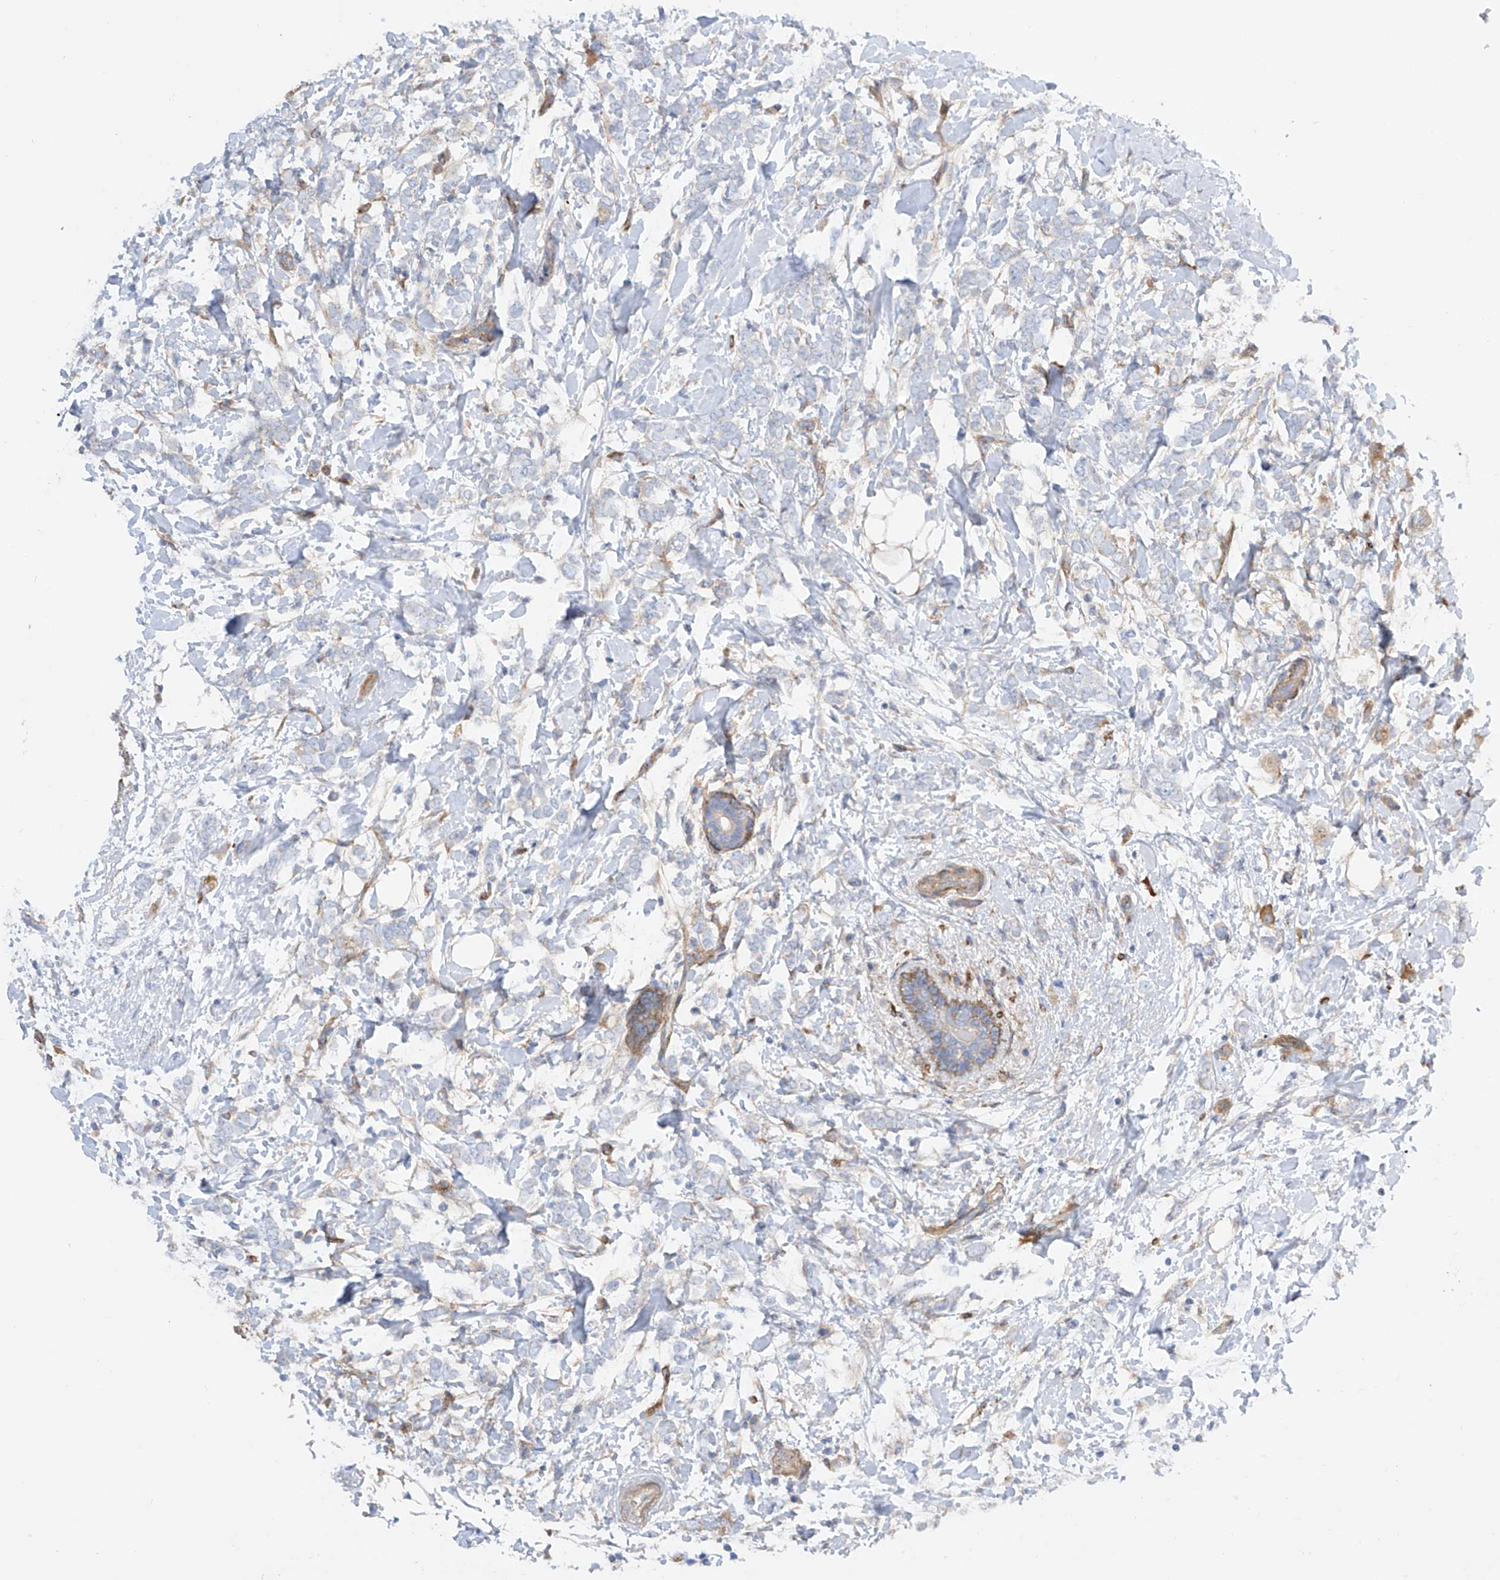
{"staining": {"intensity": "negative", "quantity": "none", "location": "none"}, "tissue": "breast cancer", "cell_type": "Tumor cells", "image_type": "cancer", "snomed": [{"axis": "morphology", "description": "Normal tissue, NOS"}, {"axis": "morphology", "description": "Lobular carcinoma"}, {"axis": "topography", "description": "Breast"}], "caption": "Breast cancer (lobular carcinoma) was stained to show a protein in brown. There is no significant staining in tumor cells.", "gene": "LCA5", "patient": {"sex": "female", "age": 47}}